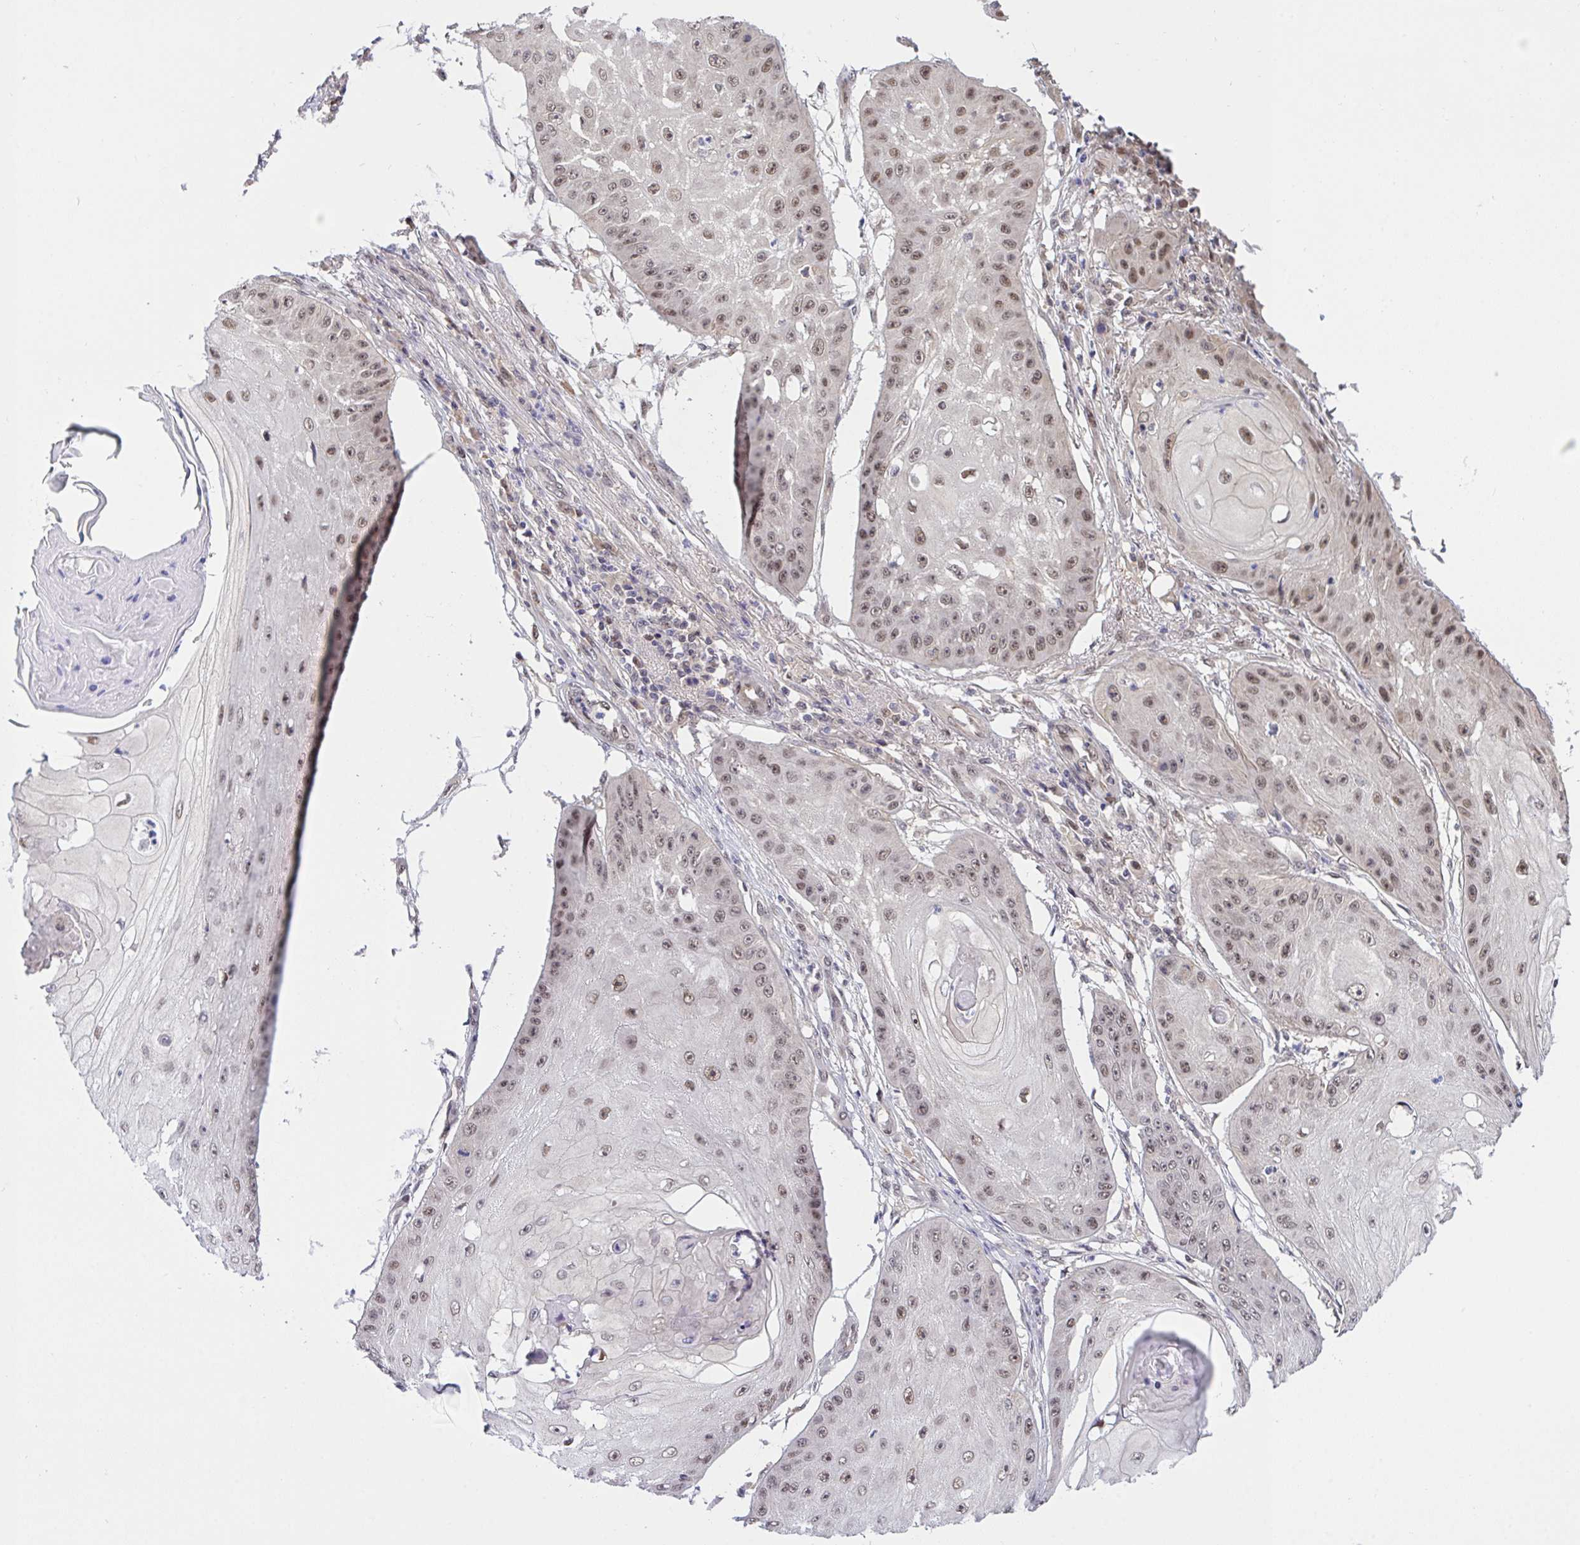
{"staining": {"intensity": "moderate", "quantity": ">75%", "location": "nuclear"}, "tissue": "skin cancer", "cell_type": "Tumor cells", "image_type": "cancer", "snomed": [{"axis": "morphology", "description": "Squamous cell carcinoma, NOS"}, {"axis": "topography", "description": "Skin"}], "caption": "Immunohistochemical staining of squamous cell carcinoma (skin) exhibits medium levels of moderate nuclear protein expression in about >75% of tumor cells.", "gene": "ZNF444", "patient": {"sex": "male", "age": 70}}